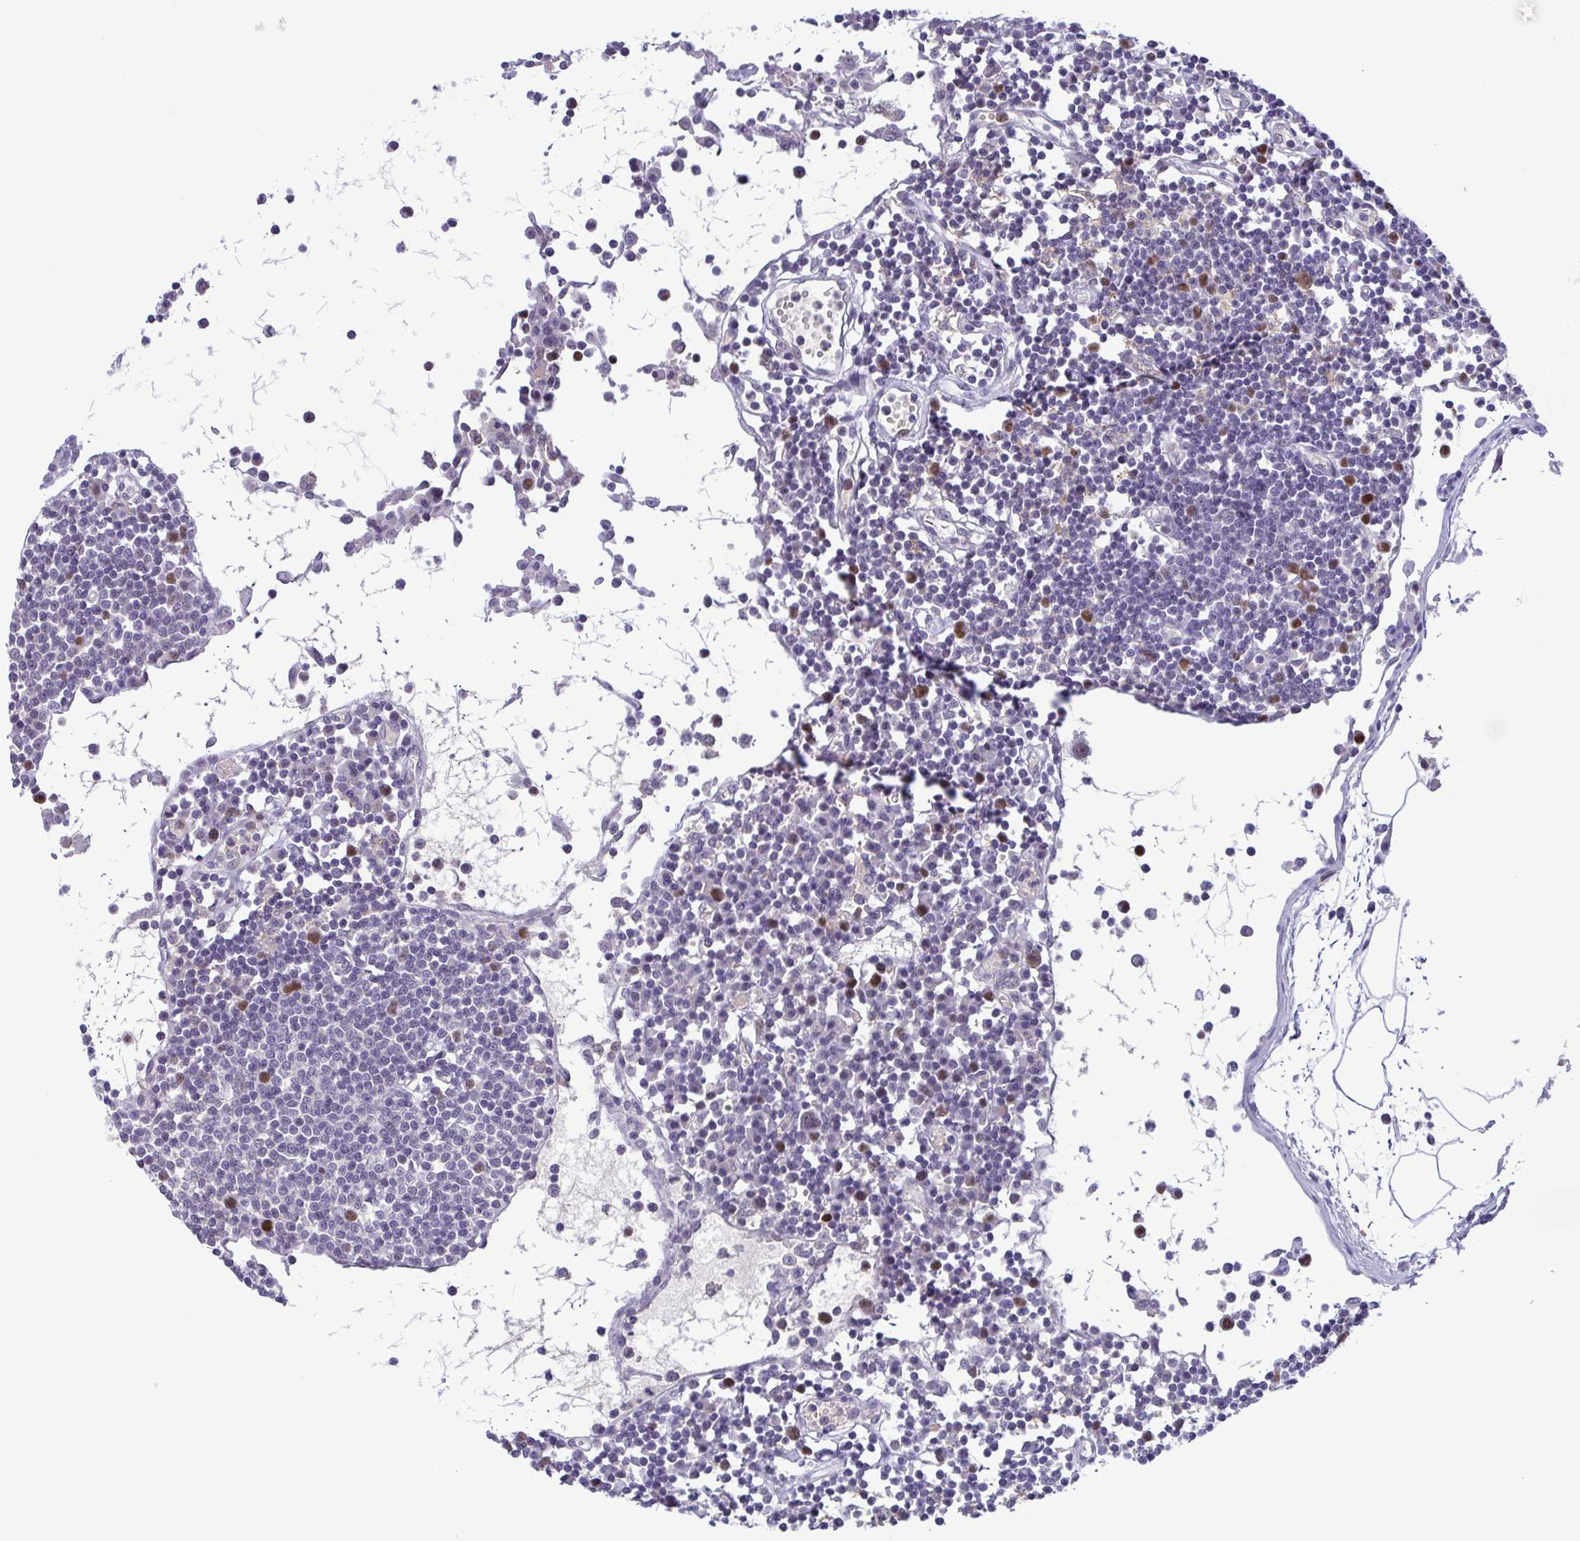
{"staining": {"intensity": "moderate", "quantity": ">75%", "location": "nuclear"}, "tissue": "lymph node", "cell_type": "Germinal center cells", "image_type": "normal", "snomed": [{"axis": "morphology", "description": "Normal tissue, NOS"}, {"axis": "topography", "description": "Lymph node"}], "caption": "Brown immunohistochemical staining in normal lymph node displays moderate nuclear positivity in approximately >75% of germinal center cells. (Brightfield microscopy of DAB IHC at high magnification).", "gene": "TIPIN", "patient": {"sex": "female", "age": 78}}